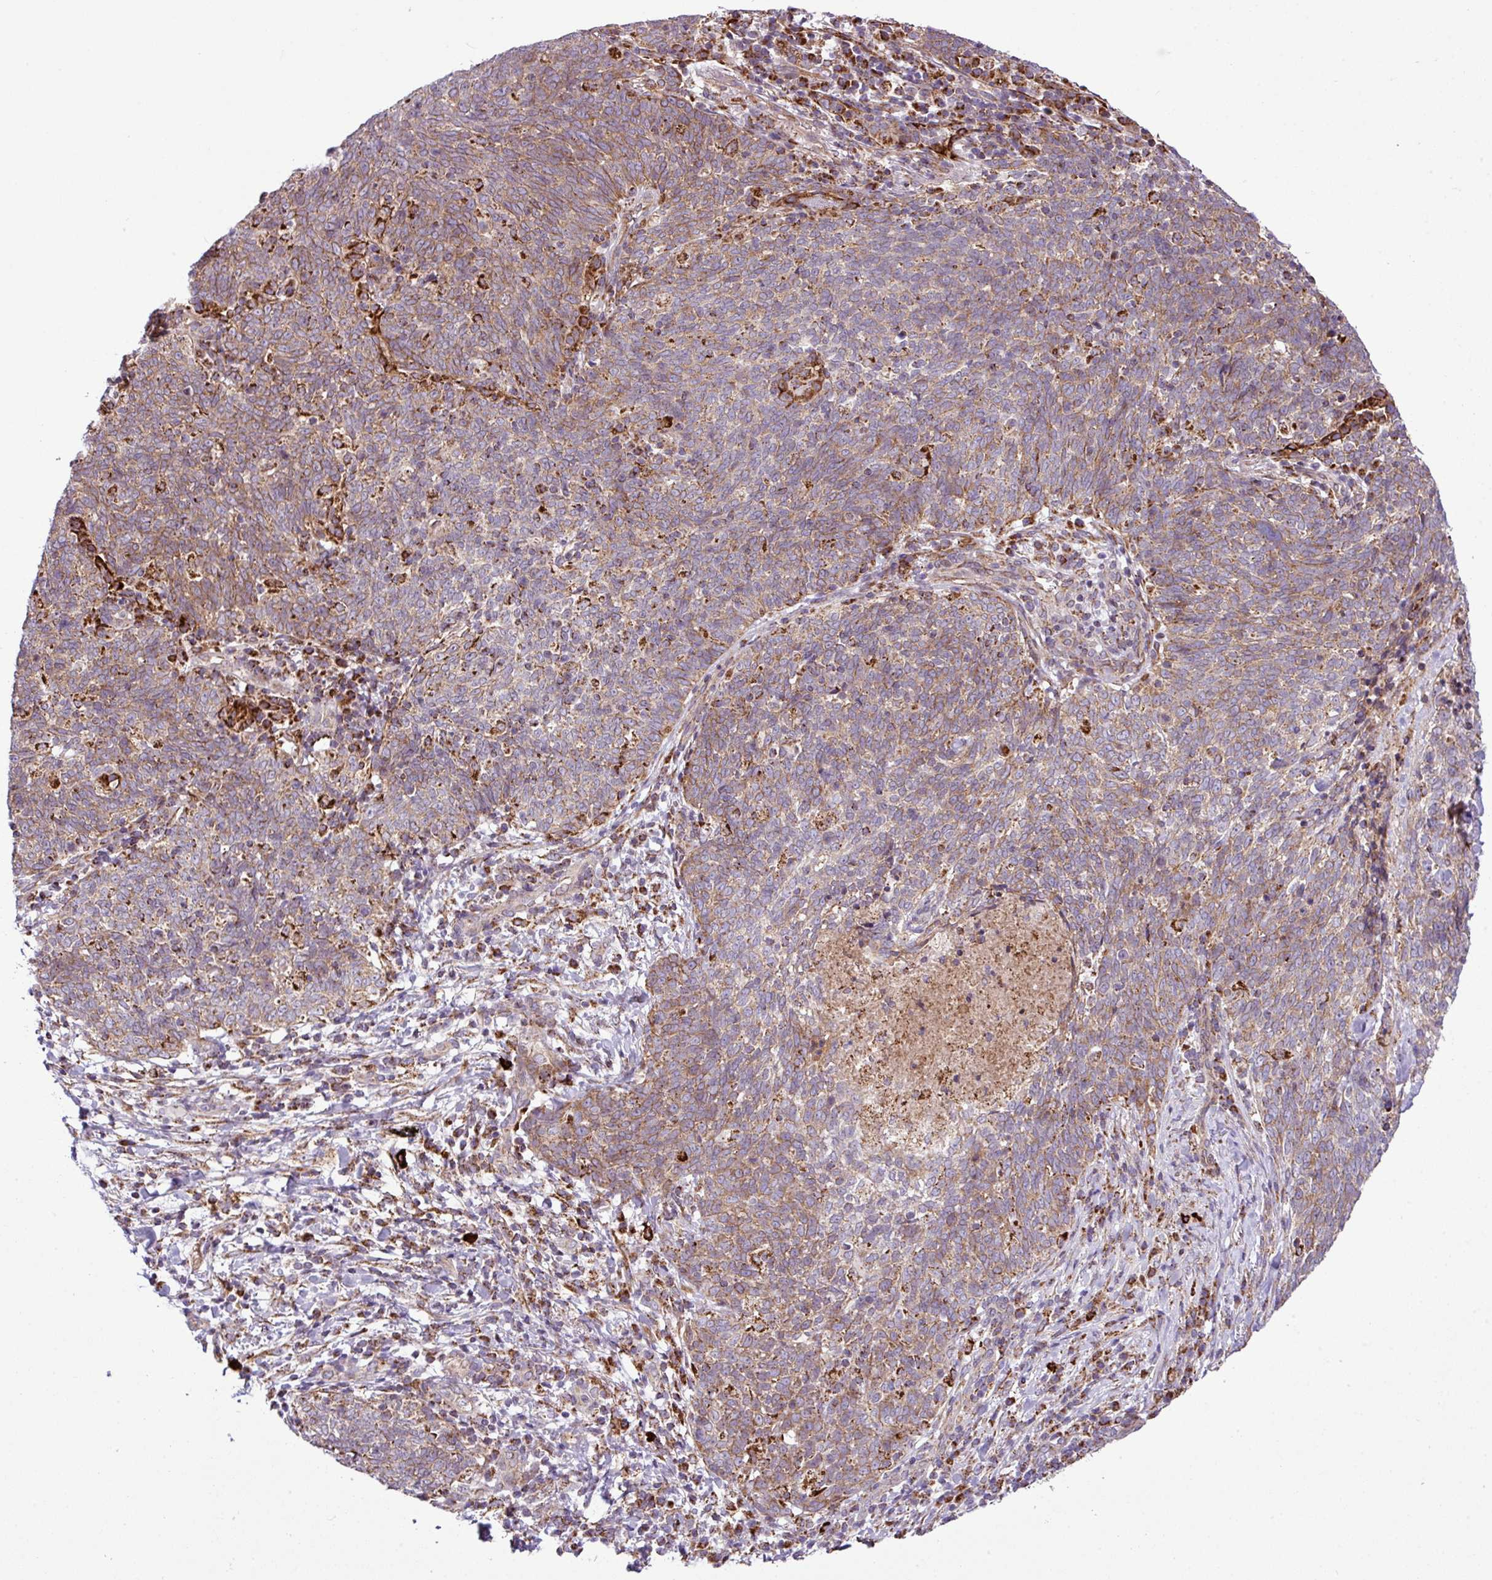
{"staining": {"intensity": "moderate", "quantity": ">75%", "location": "cytoplasmic/membranous"}, "tissue": "lung cancer", "cell_type": "Tumor cells", "image_type": "cancer", "snomed": [{"axis": "morphology", "description": "Squamous cell carcinoma, NOS"}, {"axis": "topography", "description": "Lung"}], "caption": "Protein analysis of lung cancer (squamous cell carcinoma) tissue exhibits moderate cytoplasmic/membranous expression in approximately >75% of tumor cells.", "gene": "ZNF569", "patient": {"sex": "female", "age": 72}}